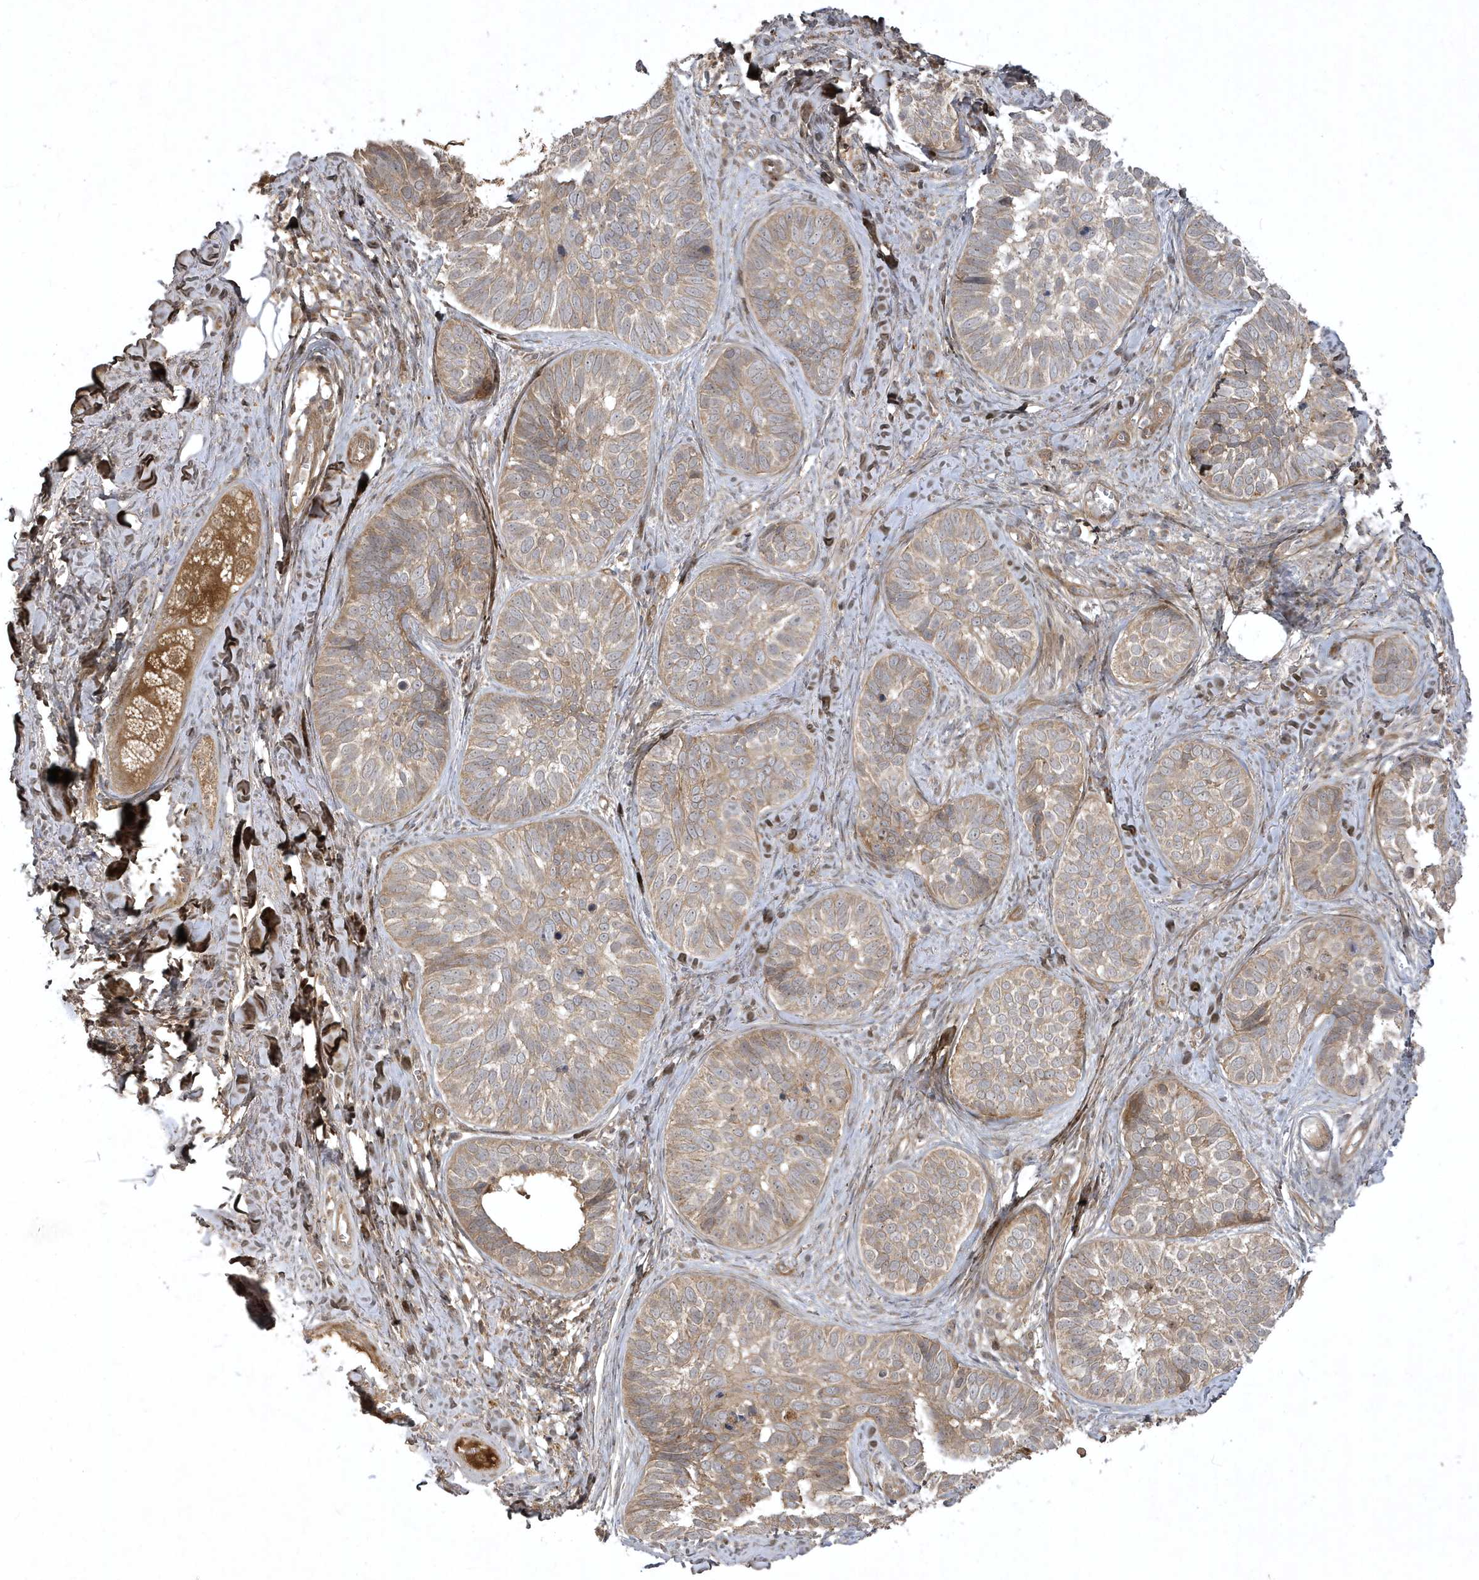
{"staining": {"intensity": "weak", "quantity": ">75%", "location": "cytoplasmic/membranous"}, "tissue": "skin cancer", "cell_type": "Tumor cells", "image_type": "cancer", "snomed": [{"axis": "morphology", "description": "Basal cell carcinoma"}, {"axis": "topography", "description": "Skin"}], "caption": "Protein staining of basal cell carcinoma (skin) tissue demonstrates weak cytoplasmic/membranous expression in approximately >75% of tumor cells.", "gene": "FAM83C", "patient": {"sex": "male", "age": 62}}